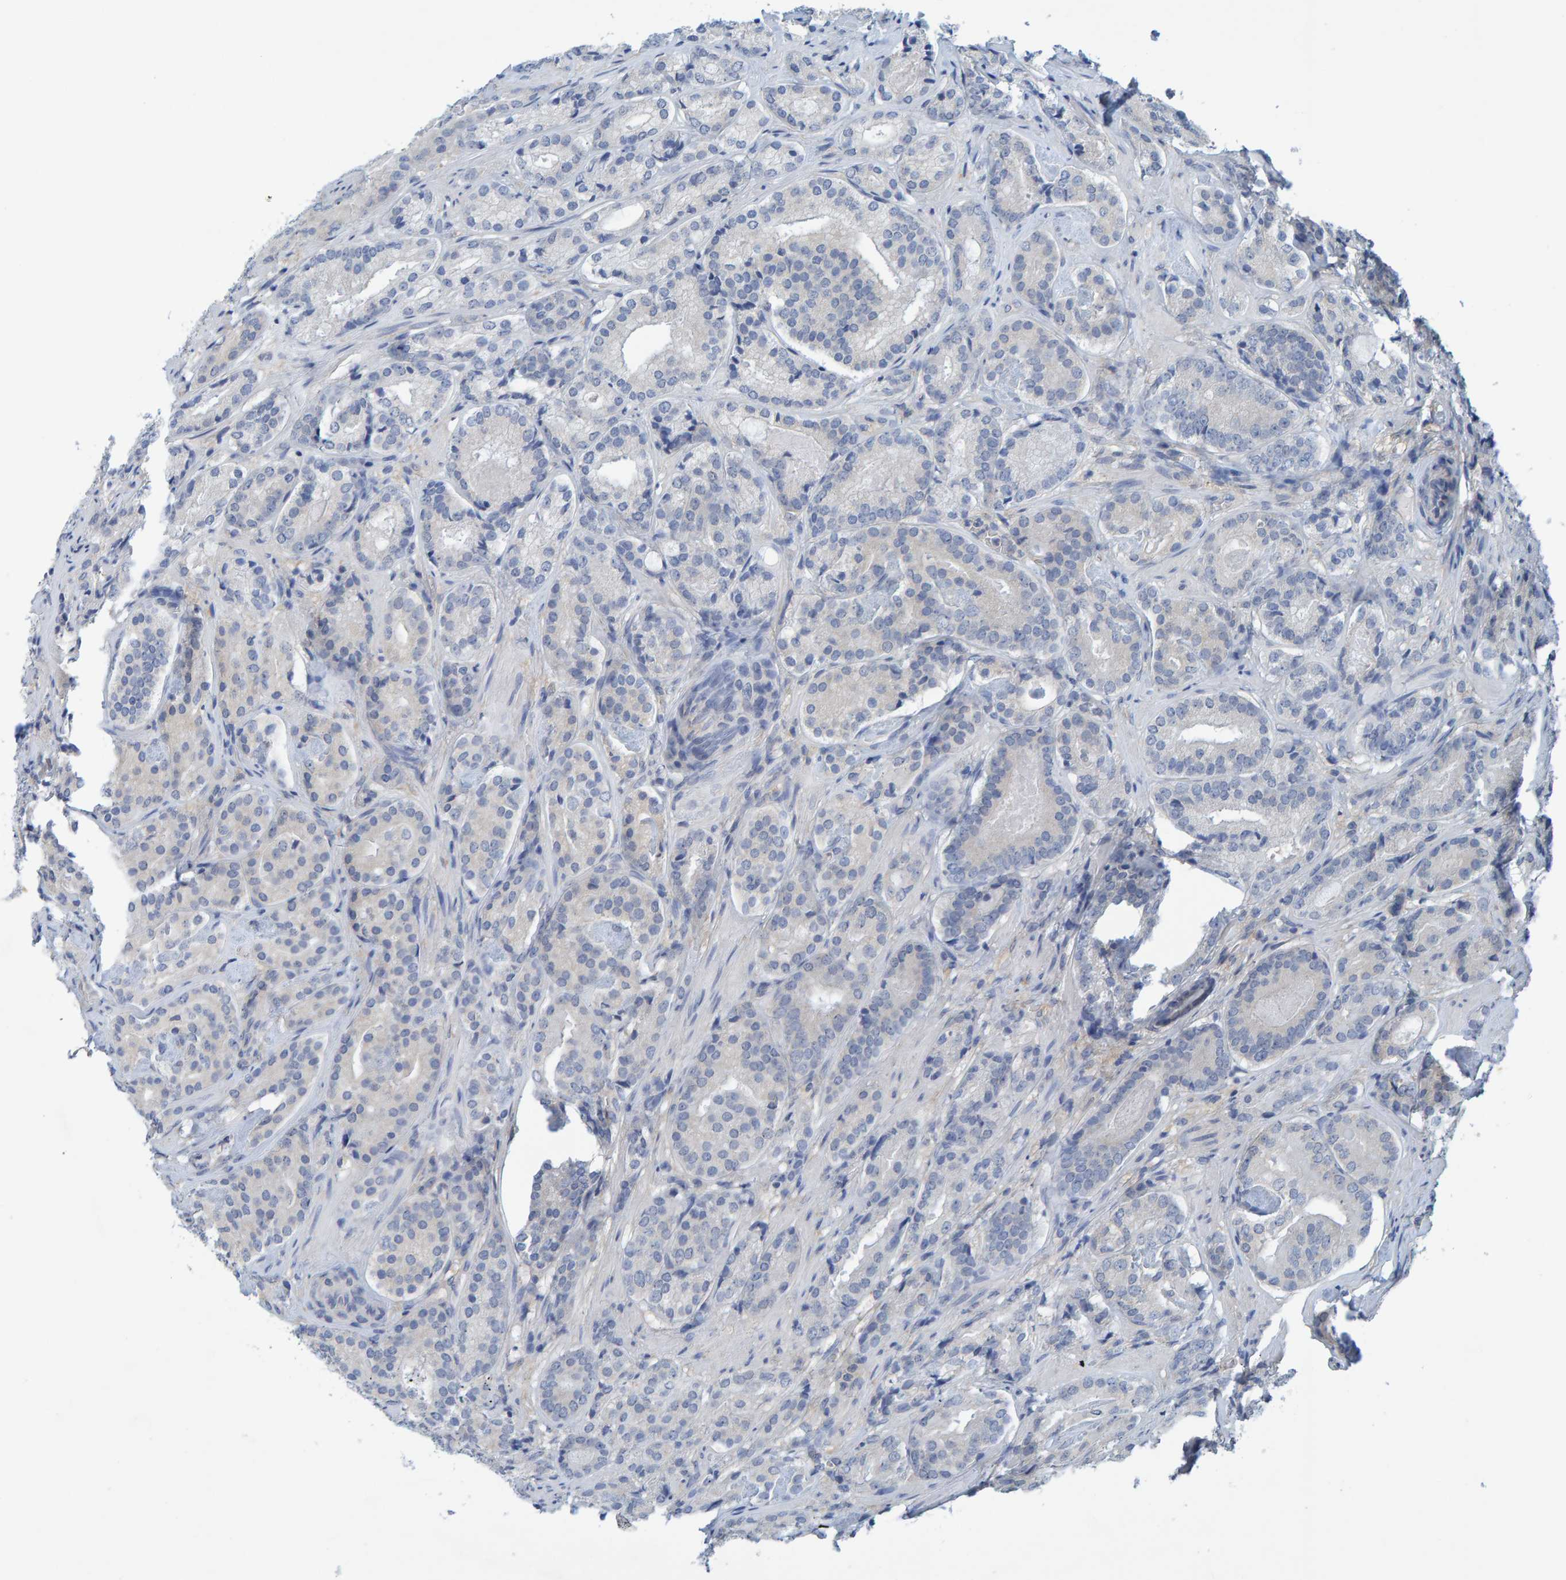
{"staining": {"intensity": "negative", "quantity": "none", "location": "none"}, "tissue": "prostate cancer", "cell_type": "Tumor cells", "image_type": "cancer", "snomed": [{"axis": "morphology", "description": "Adenocarcinoma, Low grade"}, {"axis": "topography", "description": "Prostate"}], "caption": "There is no significant positivity in tumor cells of adenocarcinoma (low-grade) (prostate).", "gene": "ALAD", "patient": {"sex": "male", "age": 69}}